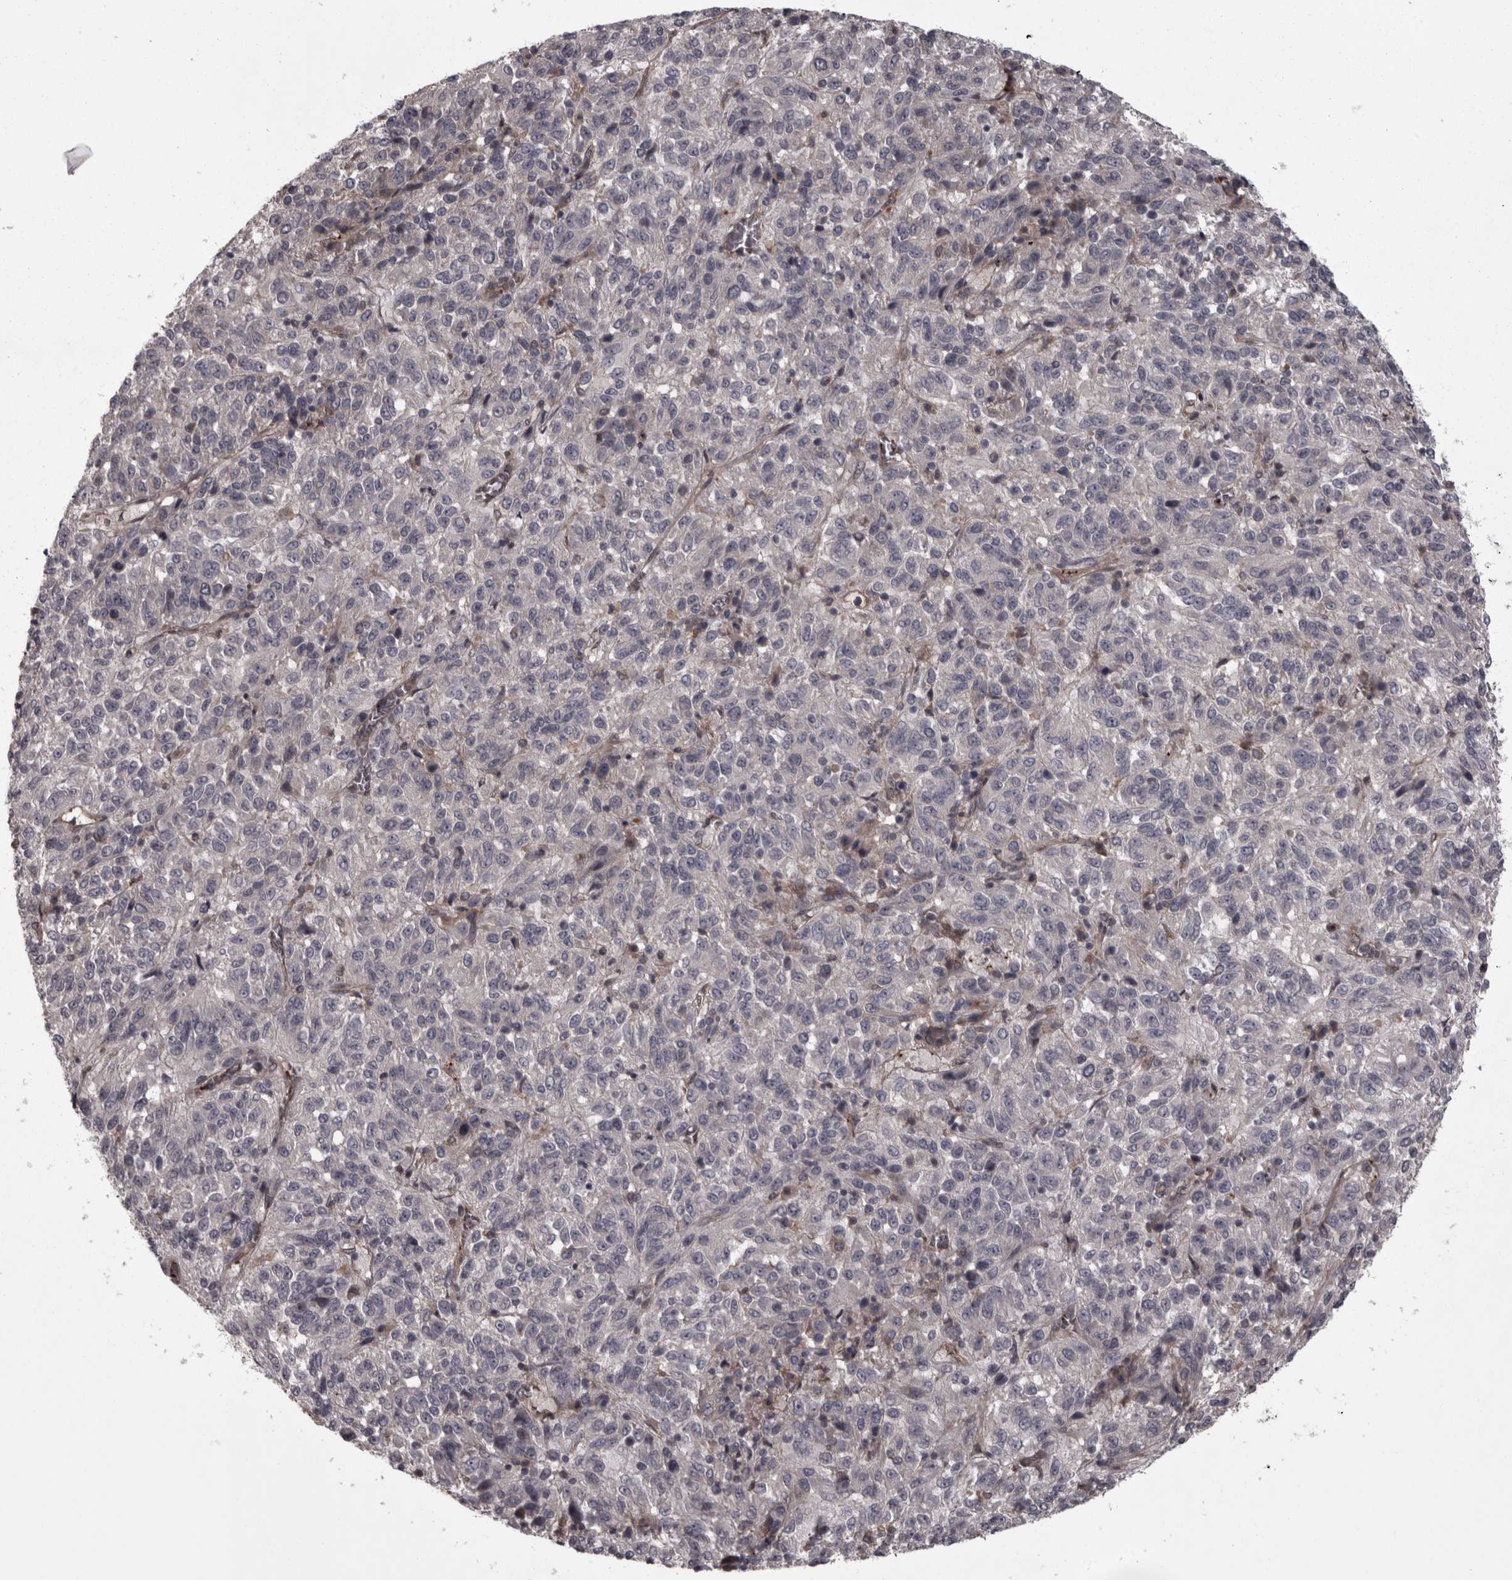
{"staining": {"intensity": "negative", "quantity": "none", "location": "none"}, "tissue": "melanoma", "cell_type": "Tumor cells", "image_type": "cancer", "snomed": [{"axis": "morphology", "description": "Malignant melanoma, Metastatic site"}, {"axis": "topography", "description": "Lung"}], "caption": "Tumor cells are negative for brown protein staining in malignant melanoma (metastatic site).", "gene": "RSU1", "patient": {"sex": "male", "age": 64}}